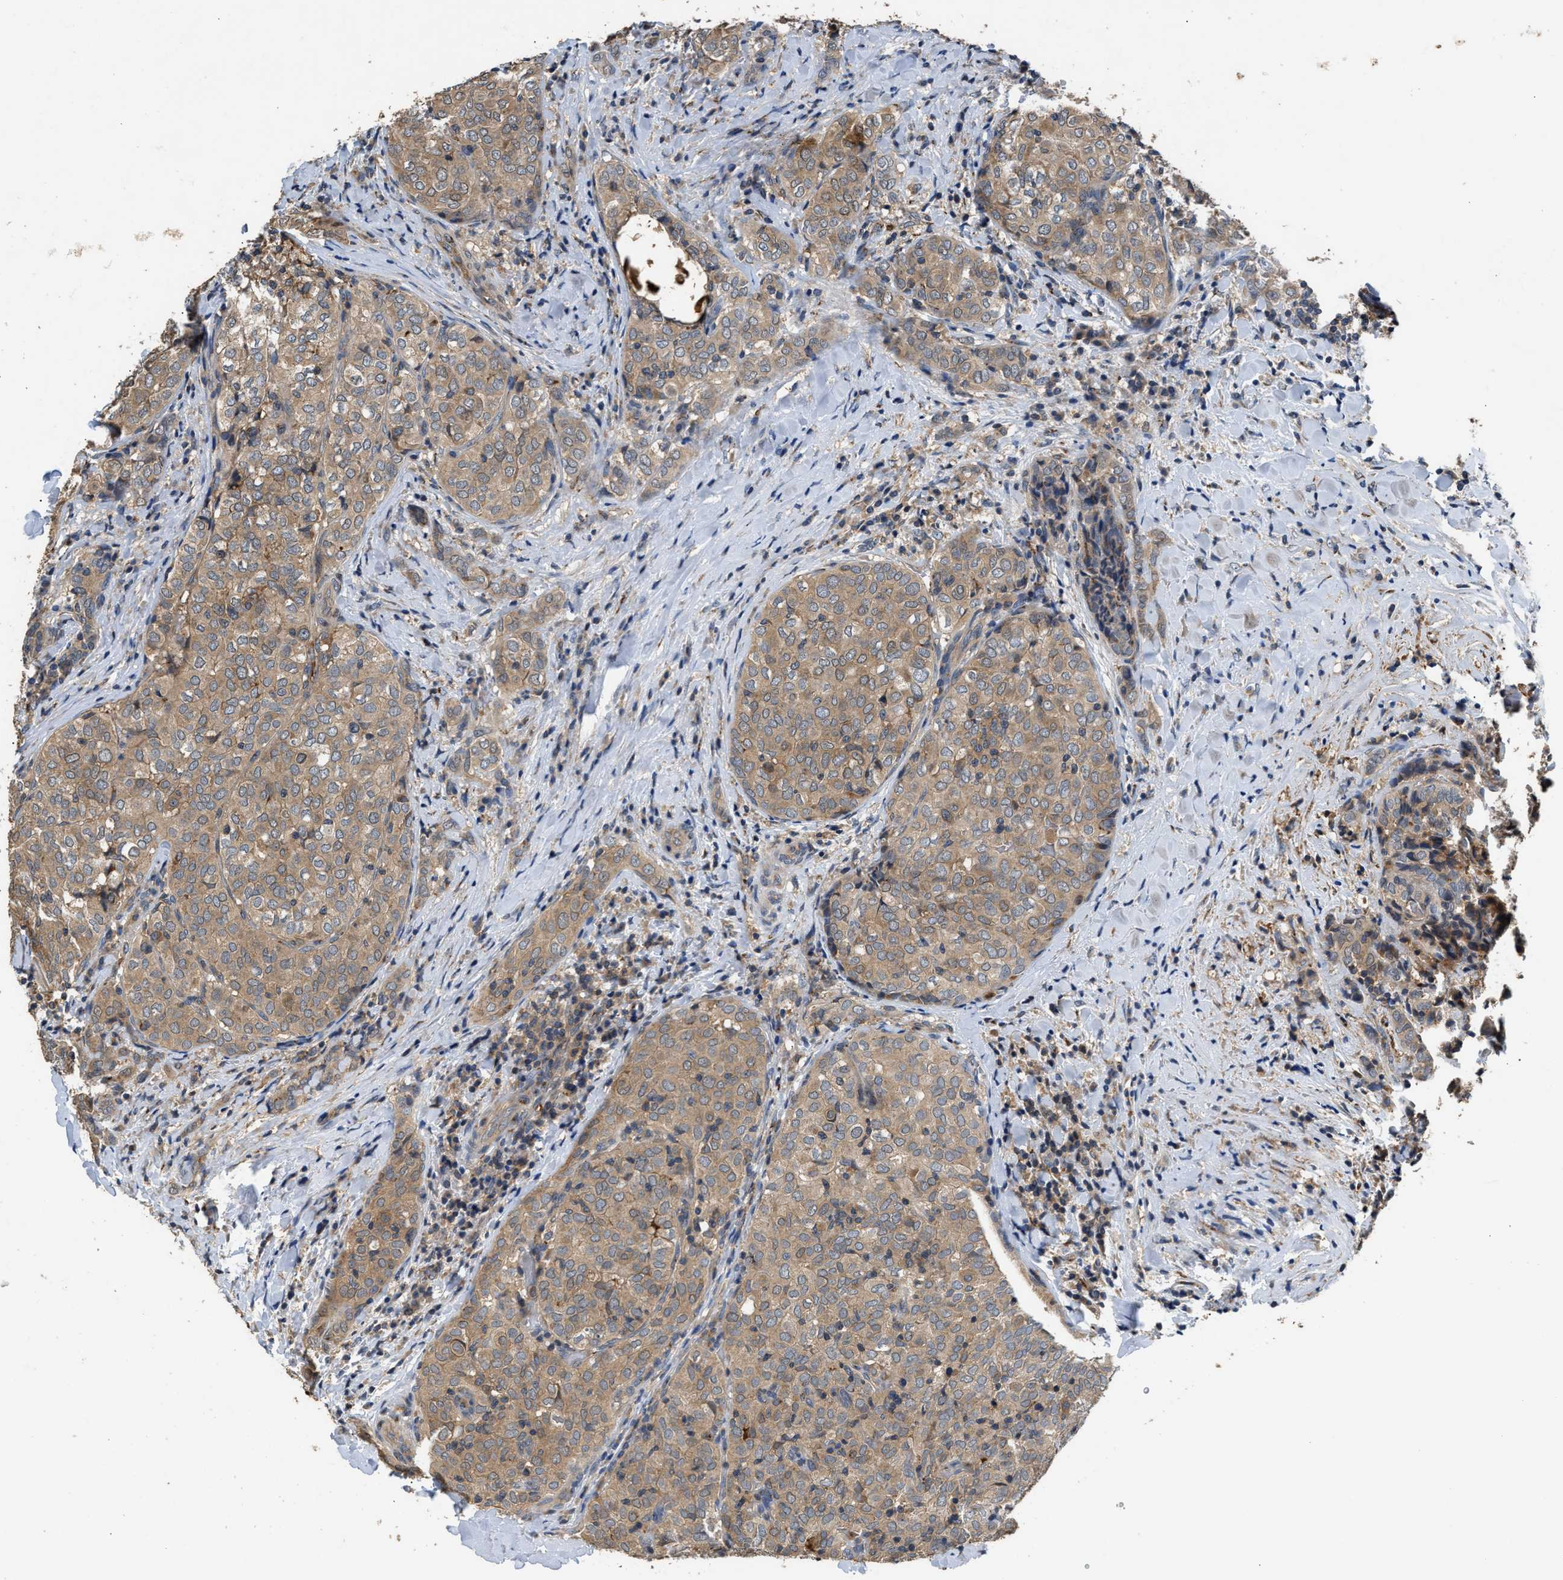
{"staining": {"intensity": "weak", "quantity": ">75%", "location": "cytoplasmic/membranous"}, "tissue": "thyroid cancer", "cell_type": "Tumor cells", "image_type": "cancer", "snomed": [{"axis": "morphology", "description": "Normal tissue, NOS"}, {"axis": "morphology", "description": "Papillary adenocarcinoma, NOS"}, {"axis": "topography", "description": "Thyroid gland"}], "caption": "Tumor cells exhibit weak cytoplasmic/membranous positivity in about >75% of cells in thyroid papillary adenocarcinoma.", "gene": "CHUK", "patient": {"sex": "female", "age": 30}}